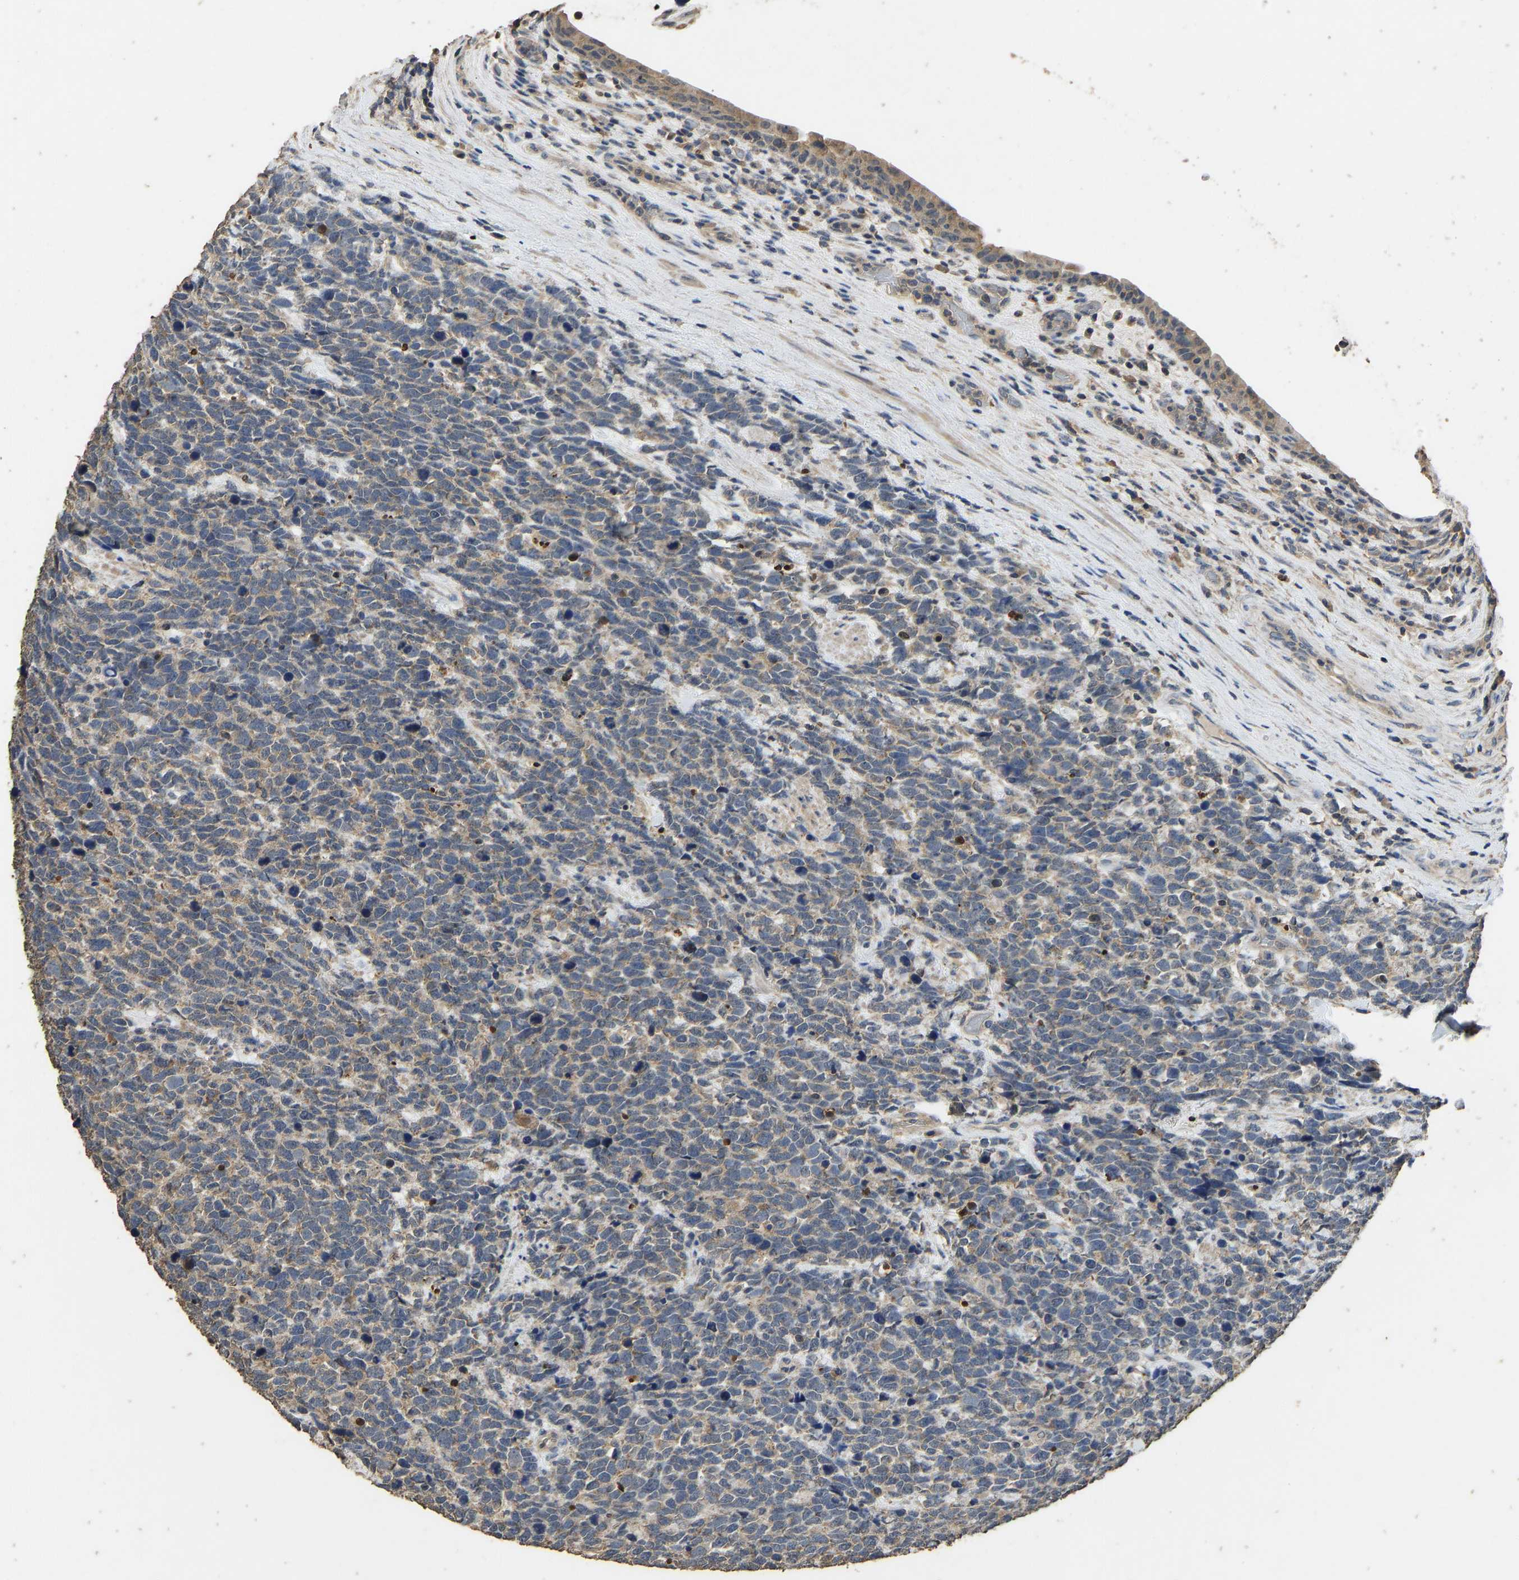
{"staining": {"intensity": "weak", "quantity": "25%-75%", "location": "cytoplasmic/membranous"}, "tissue": "urothelial cancer", "cell_type": "Tumor cells", "image_type": "cancer", "snomed": [{"axis": "morphology", "description": "Urothelial carcinoma, High grade"}, {"axis": "topography", "description": "Urinary bladder"}], "caption": "A histopathology image of urothelial carcinoma (high-grade) stained for a protein reveals weak cytoplasmic/membranous brown staining in tumor cells. (DAB (3,3'-diaminobenzidine) IHC with brightfield microscopy, high magnification).", "gene": "CIDEC", "patient": {"sex": "female", "age": 82}}